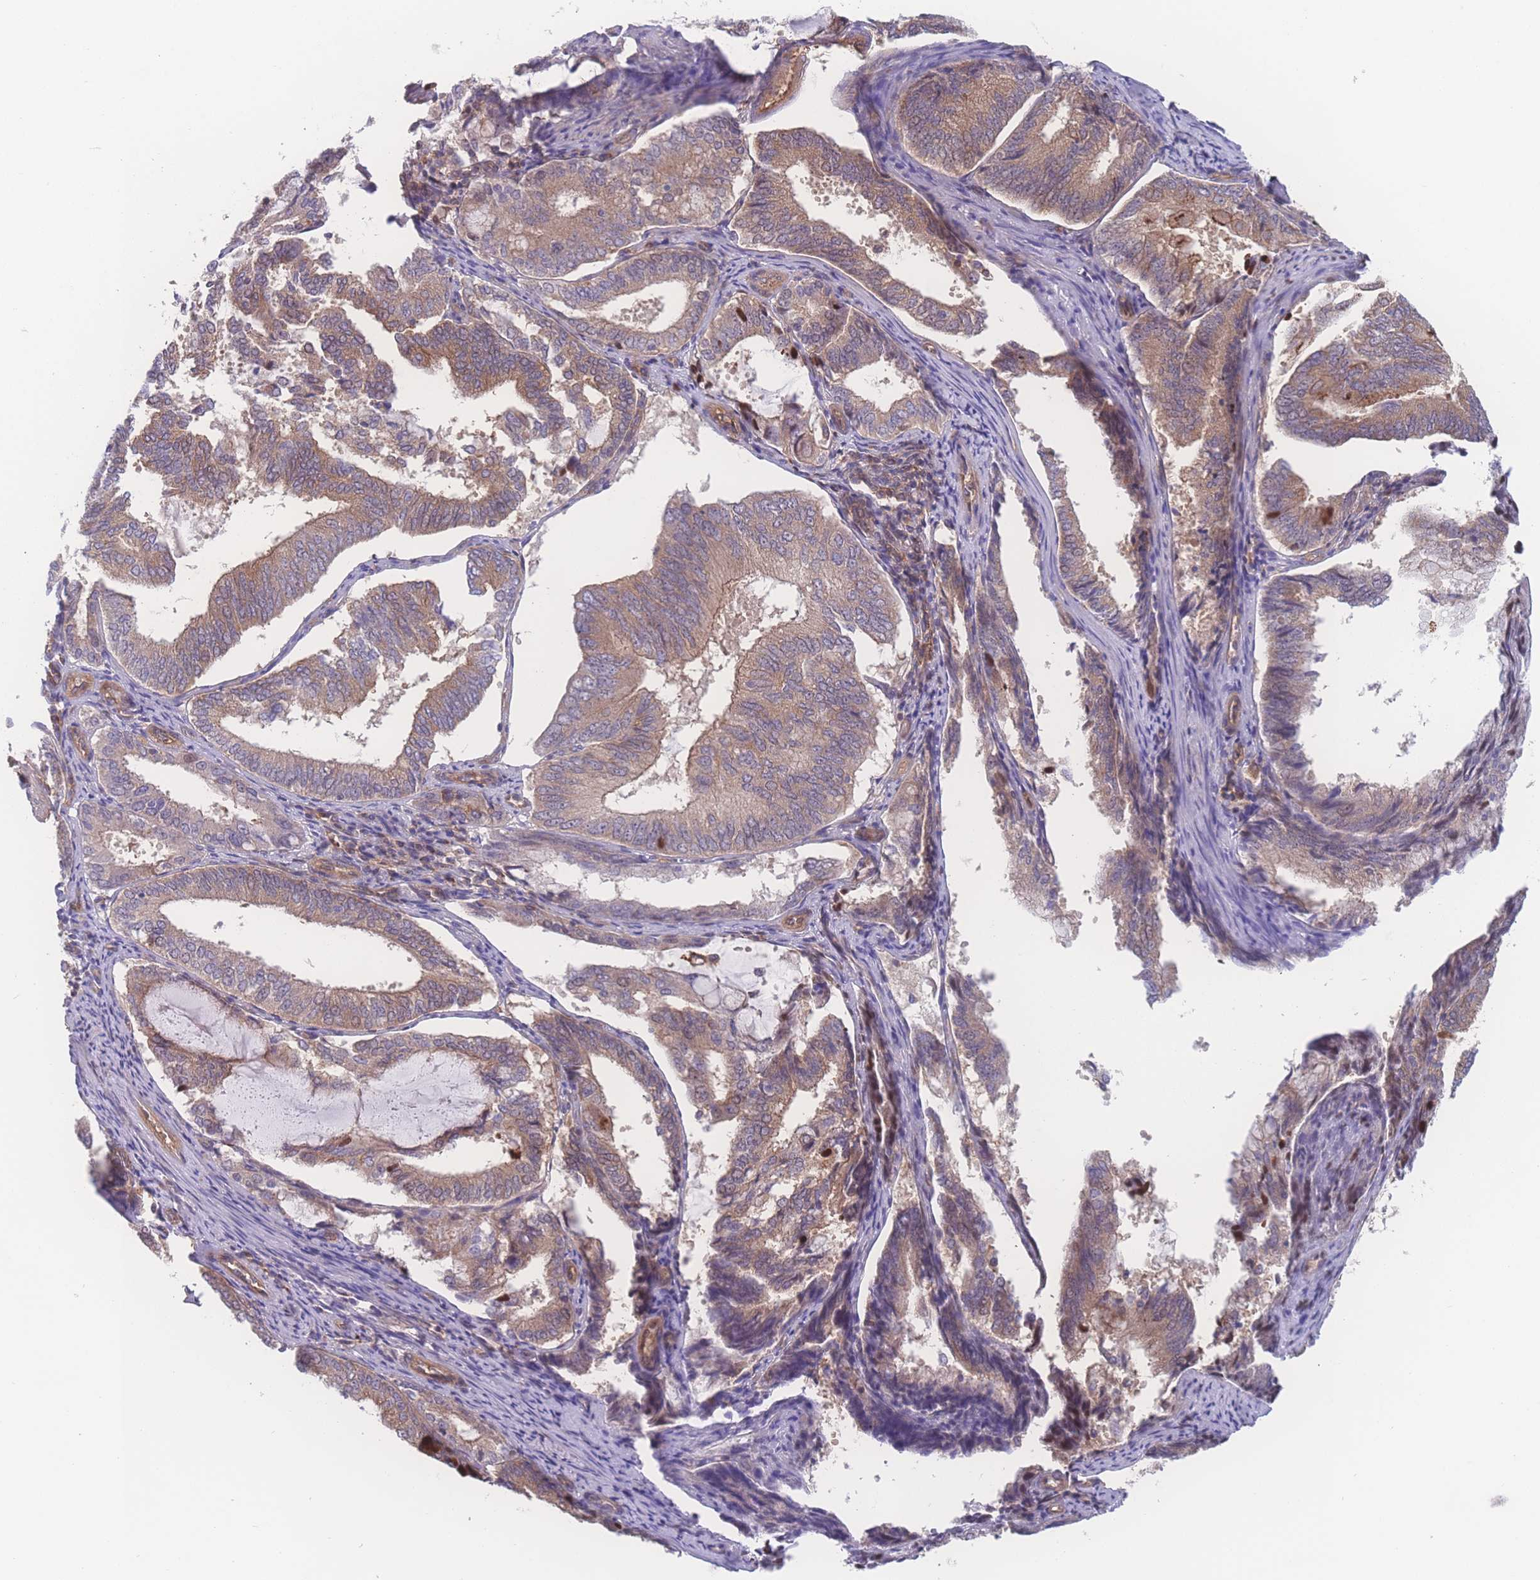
{"staining": {"intensity": "weak", "quantity": ">75%", "location": "cytoplasmic/membranous"}, "tissue": "endometrial cancer", "cell_type": "Tumor cells", "image_type": "cancer", "snomed": [{"axis": "morphology", "description": "Adenocarcinoma, NOS"}, {"axis": "topography", "description": "Endometrium"}], "caption": "A brown stain shows weak cytoplasmic/membranous expression of a protein in adenocarcinoma (endometrial) tumor cells.", "gene": "CFAP97", "patient": {"sex": "female", "age": 81}}